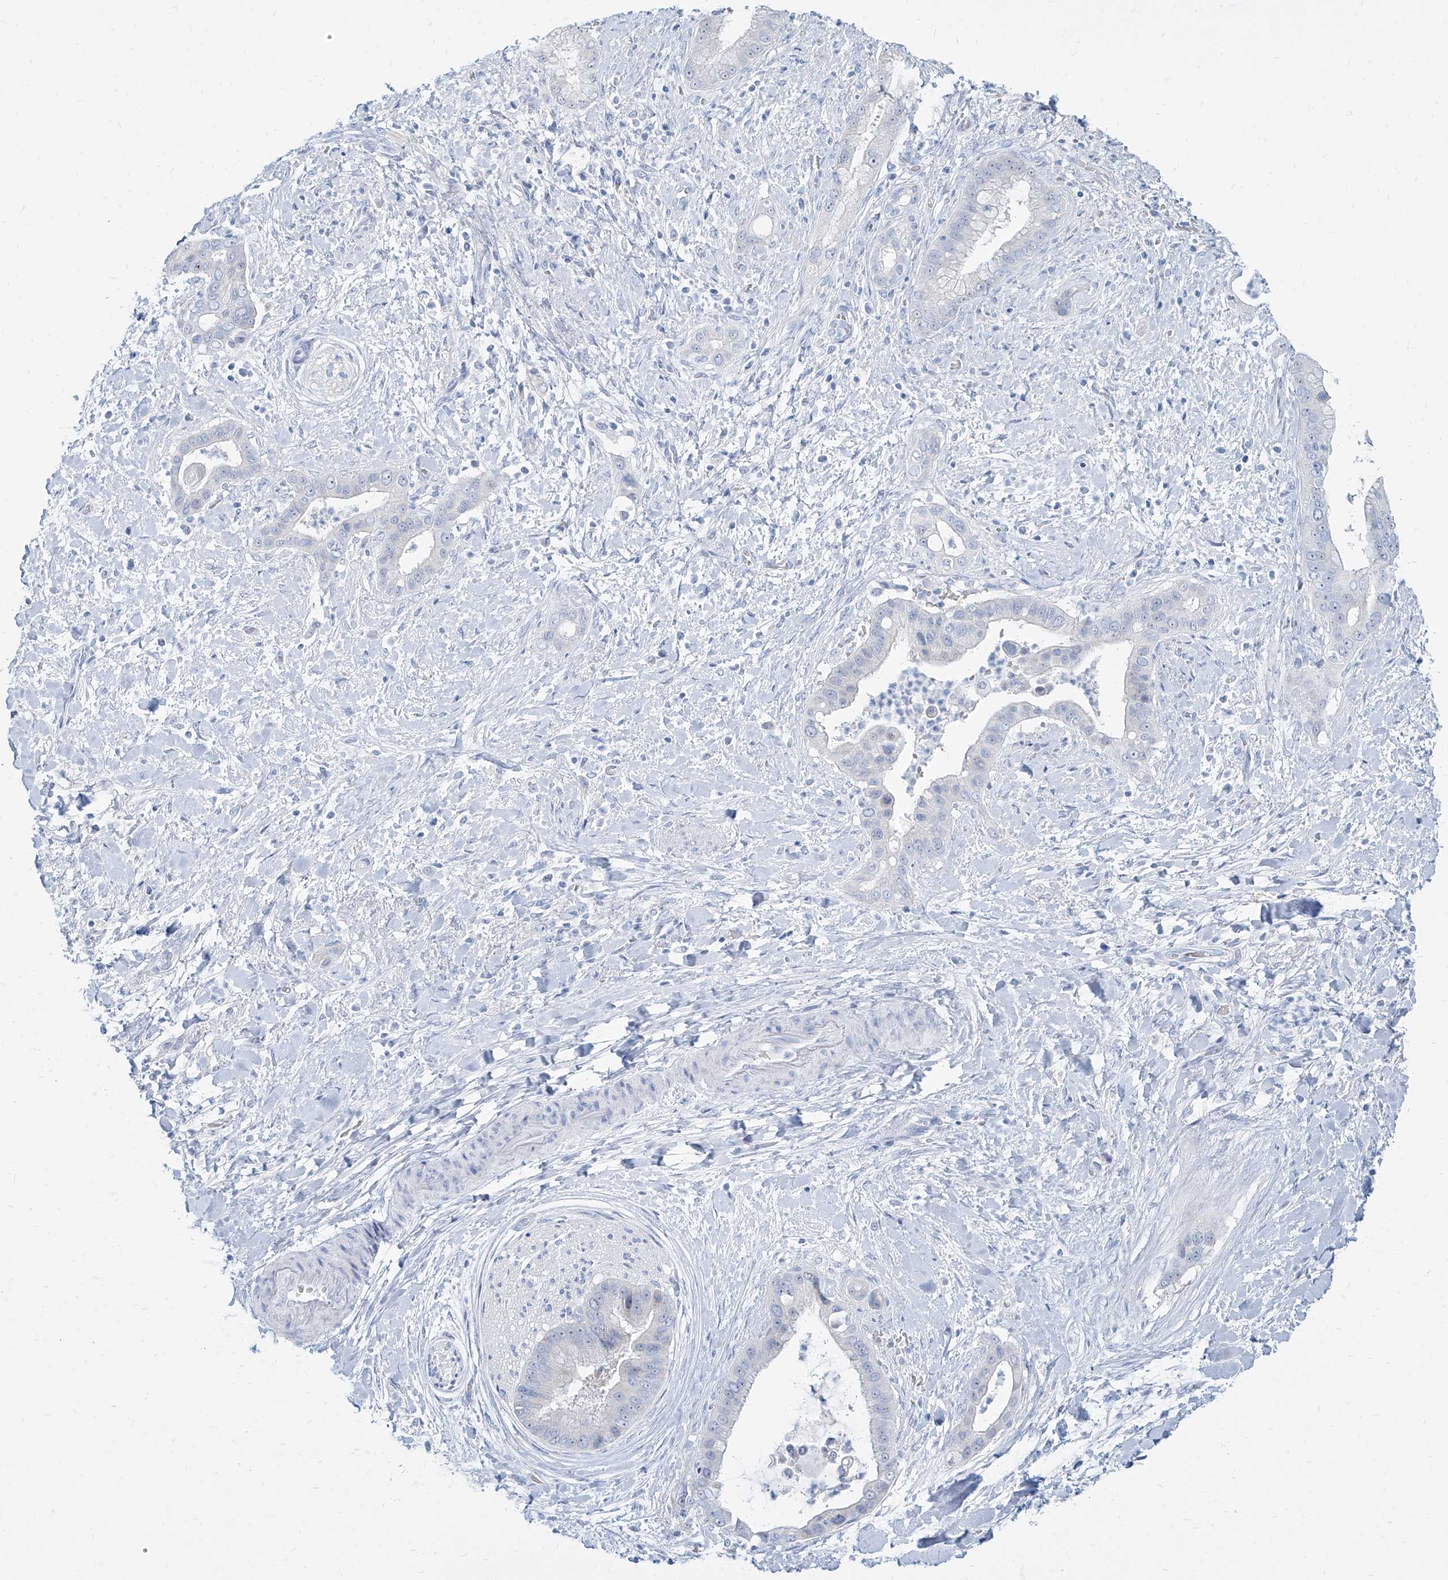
{"staining": {"intensity": "negative", "quantity": "none", "location": "none"}, "tissue": "liver cancer", "cell_type": "Tumor cells", "image_type": "cancer", "snomed": [{"axis": "morphology", "description": "Cholangiocarcinoma"}, {"axis": "topography", "description": "Liver"}], "caption": "Liver cancer was stained to show a protein in brown. There is no significant expression in tumor cells.", "gene": "TXLNB", "patient": {"sex": "female", "age": 54}}